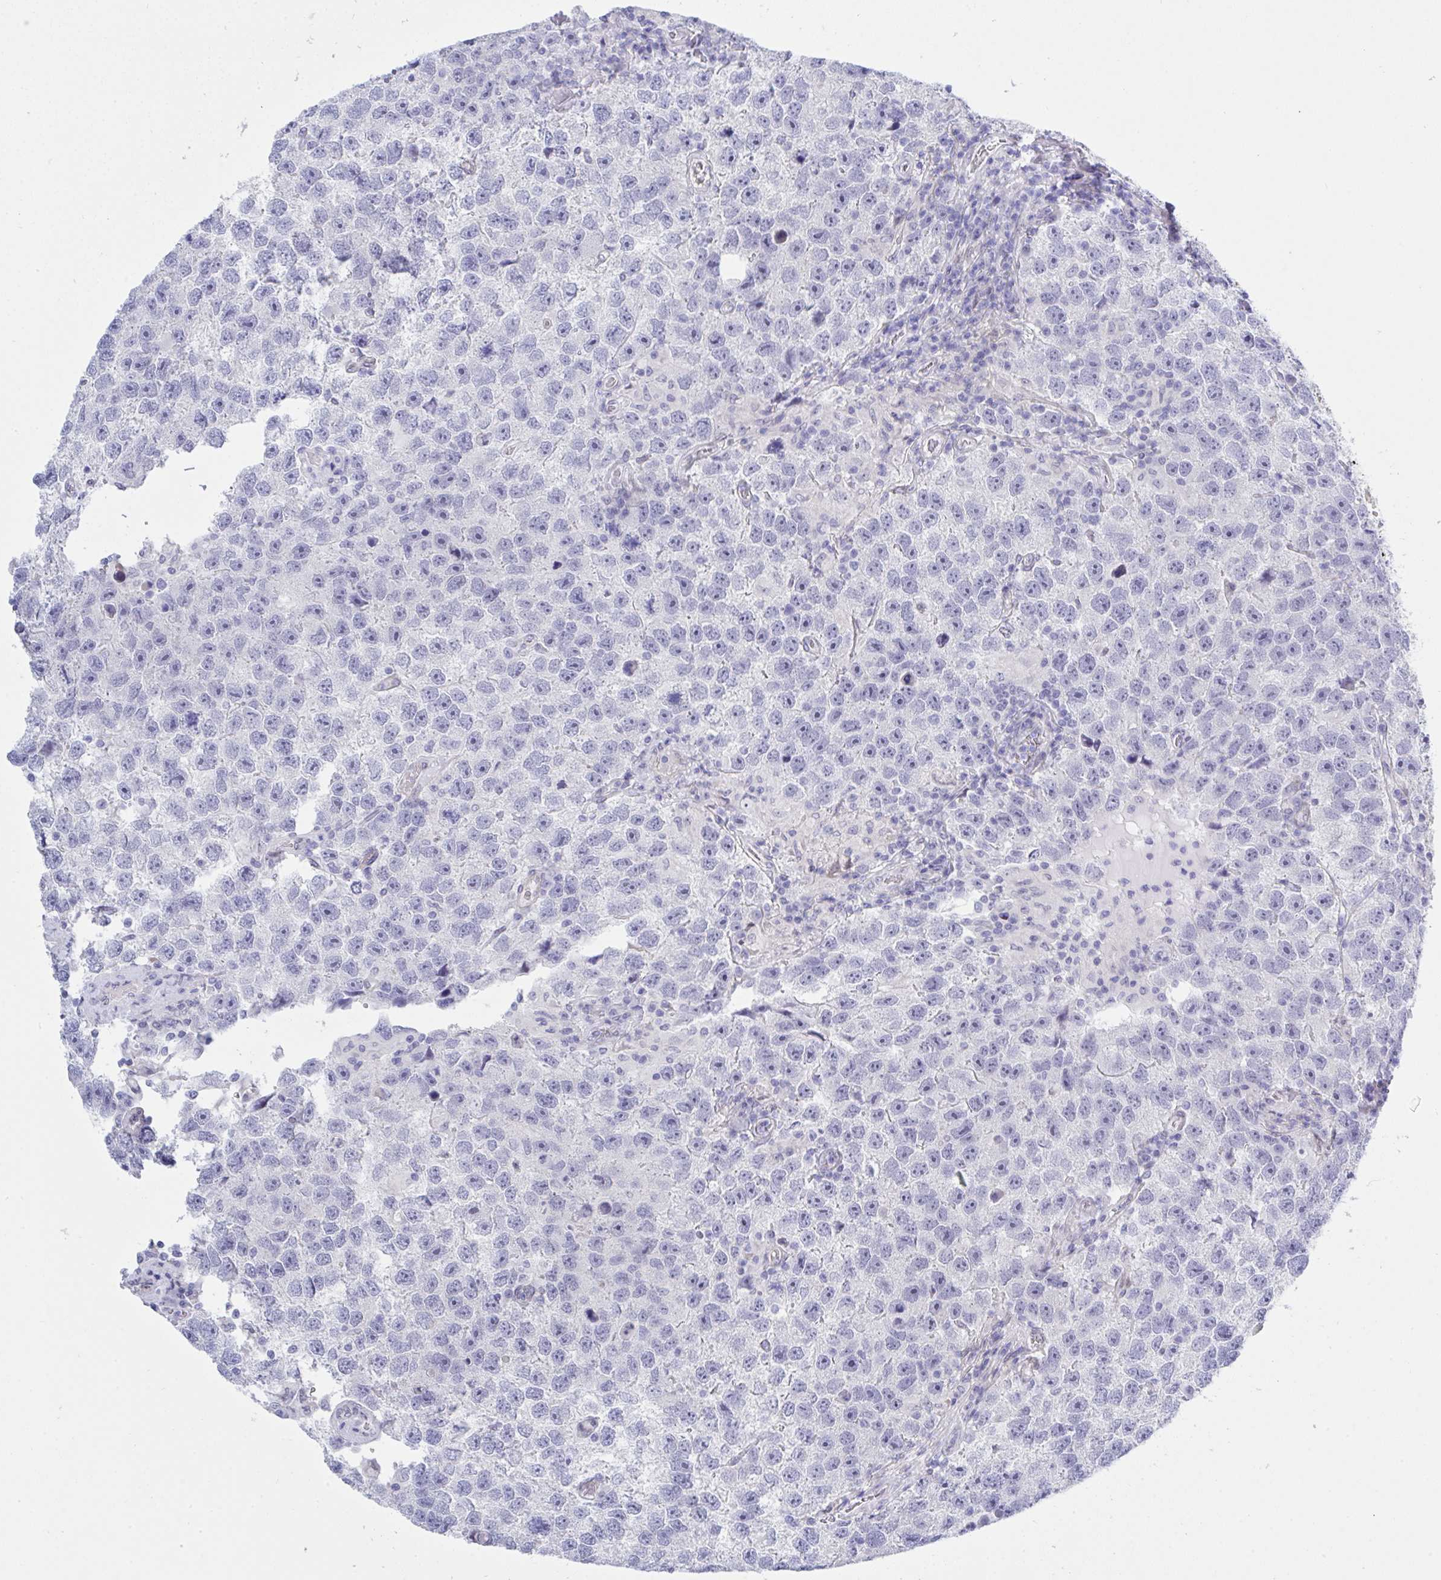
{"staining": {"intensity": "negative", "quantity": "none", "location": "none"}, "tissue": "testis cancer", "cell_type": "Tumor cells", "image_type": "cancer", "snomed": [{"axis": "morphology", "description": "Seminoma, NOS"}, {"axis": "topography", "description": "Testis"}], "caption": "Human testis cancer (seminoma) stained for a protein using immunohistochemistry shows no positivity in tumor cells.", "gene": "MFSD4A", "patient": {"sex": "male", "age": 26}}